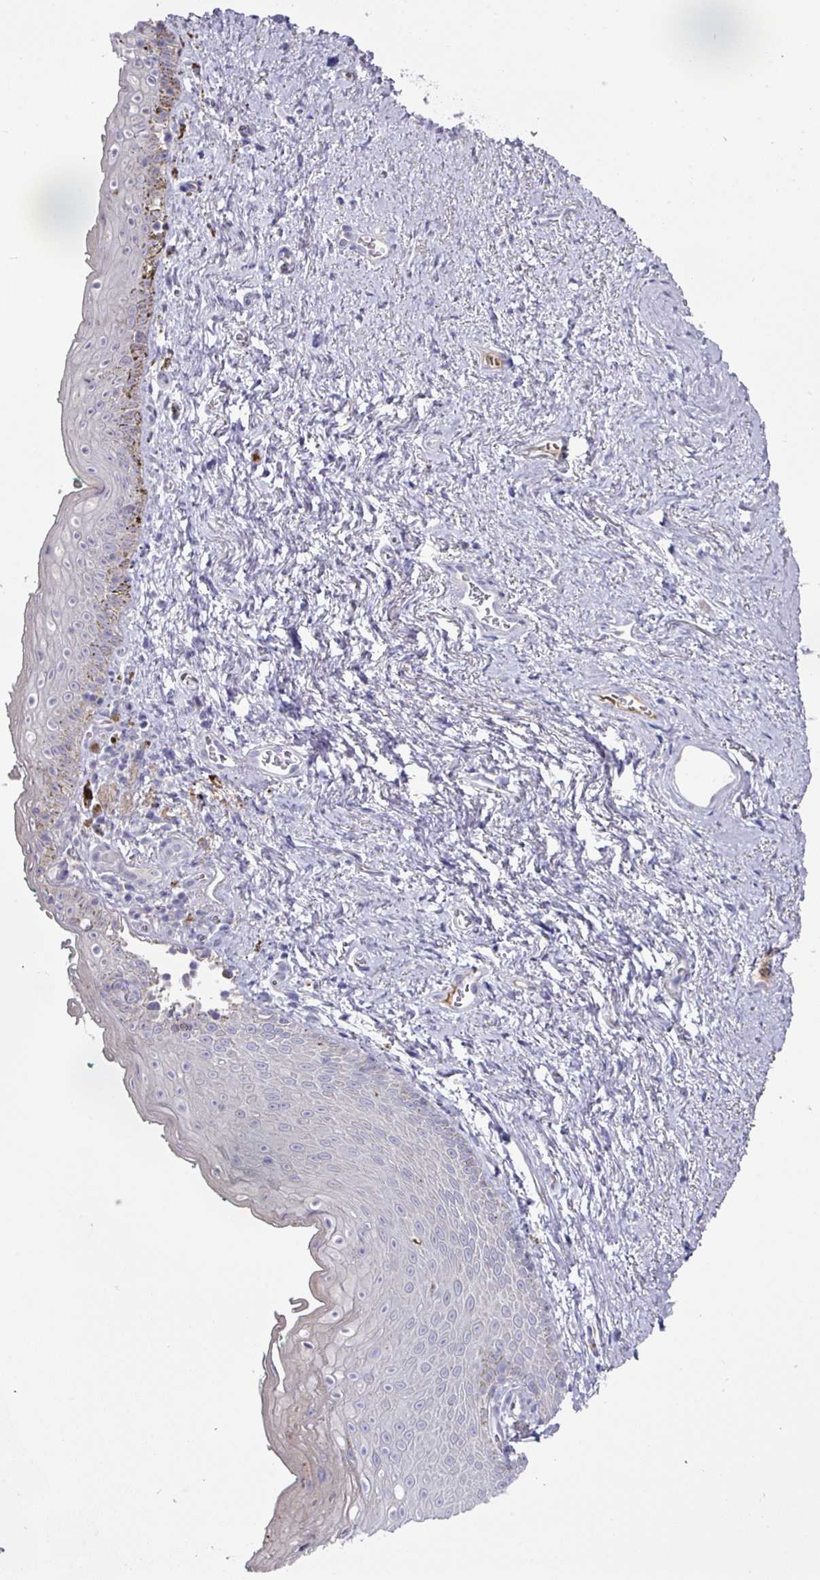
{"staining": {"intensity": "negative", "quantity": "none", "location": "none"}, "tissue": "vagina", "cell_type": "Squamous epithelial cells", "image_type": "normal", "snomed": [{"axis": "morphology", "description": "Normal tissue, NOS"}, {"axis": "topography", "description": "Vulva"}, {"axis": "topography", "description": "Vagina"}, {"axis": "topography", "description": "Peripheral nerve tissue"}], "caption": "Immunohistochemical staining of benign human vagina reveals no significant expression in squamous epithelial cells. Brightfield microscopy of immunohistochemistry stained with DAB (3,3'-diaminobenzidine) (brown) and hematoxylin (blue), captured at high magnification.", "gene": "IL4R", "patient": {"sex": "female", "age": 66}}